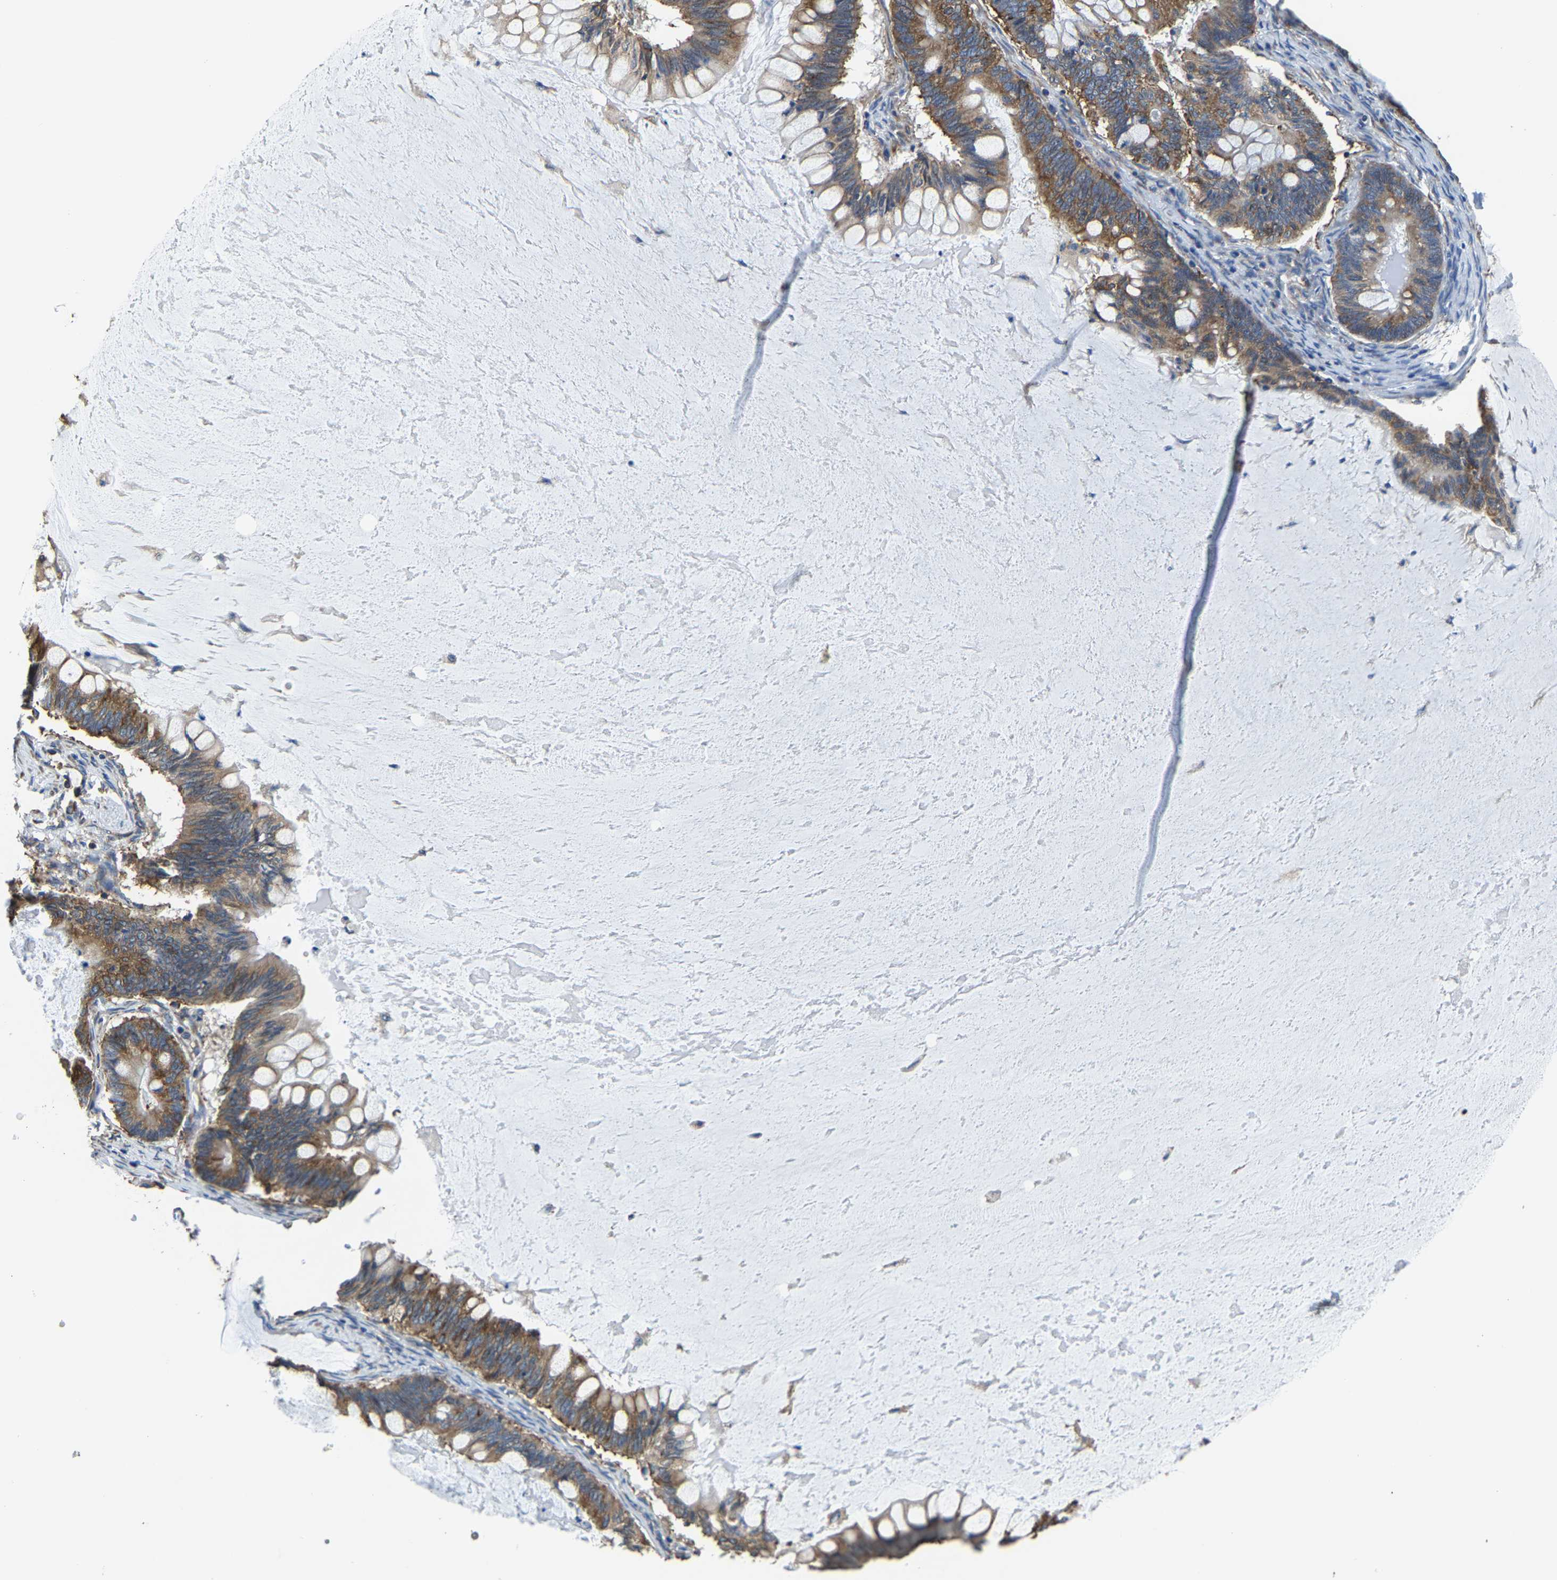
{"staining": {"intensity": "moderate", "quantity": ">75%", "location": "cytoplasmic/membranous"}, "tissue": "ovarian cancer", "cell_type": "Tumor cells", "image_type": "cancer", "snomed": [{"axis": "morphology", "description": "Cystadenocarcinoma, mucinous, NOS"}, {"axis": "topography", "description": "Ovary"}], "caption": "Protein staining of ovarian mucinous cystadenocarcinoma tissue displays moderate cytoplasmic/membranous staining in about >75% of tumor cells.", "gene": "G3BP2", "patient": {"sex": "female", "age": 61}}